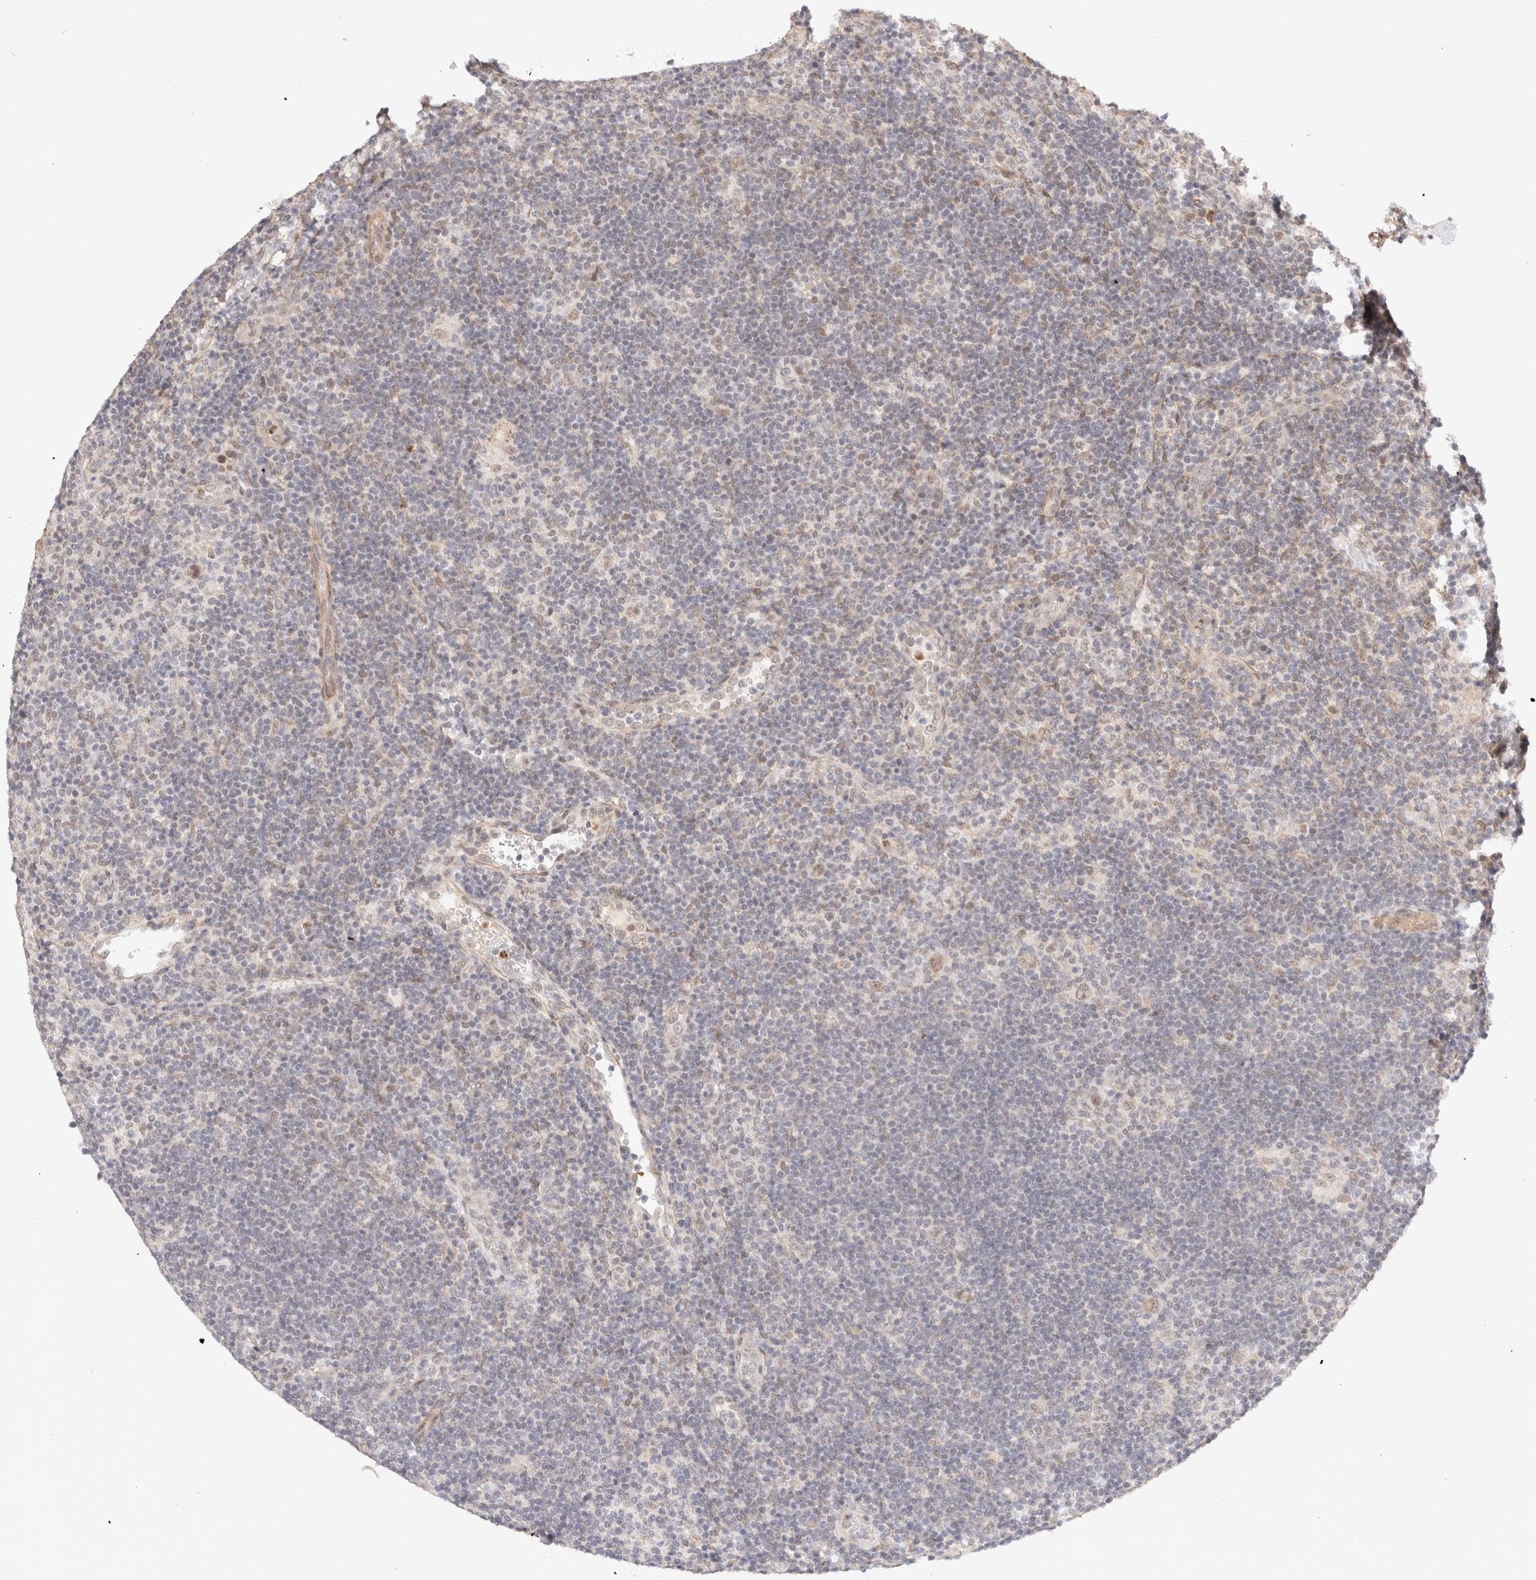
{"staining": {"intensity": "weak", "quantity": ">75%", "location": "nuclear"}, "tissue": "lymphoma", "cell_type": "Tumor cells", "image_type": "cancer", "snomed": [{"axis": "morphology", "description": "Hodgkin's disease, NOS"}, {"axis": "topography", "description": "Lymph node"}], "caption": "A micrograph of Hodgkin's disease stained for a protein shows weak nuclear brown staining in tumor cells.", "gene": "BRPF3", "patient": {"sex": "female", "age": 57}}